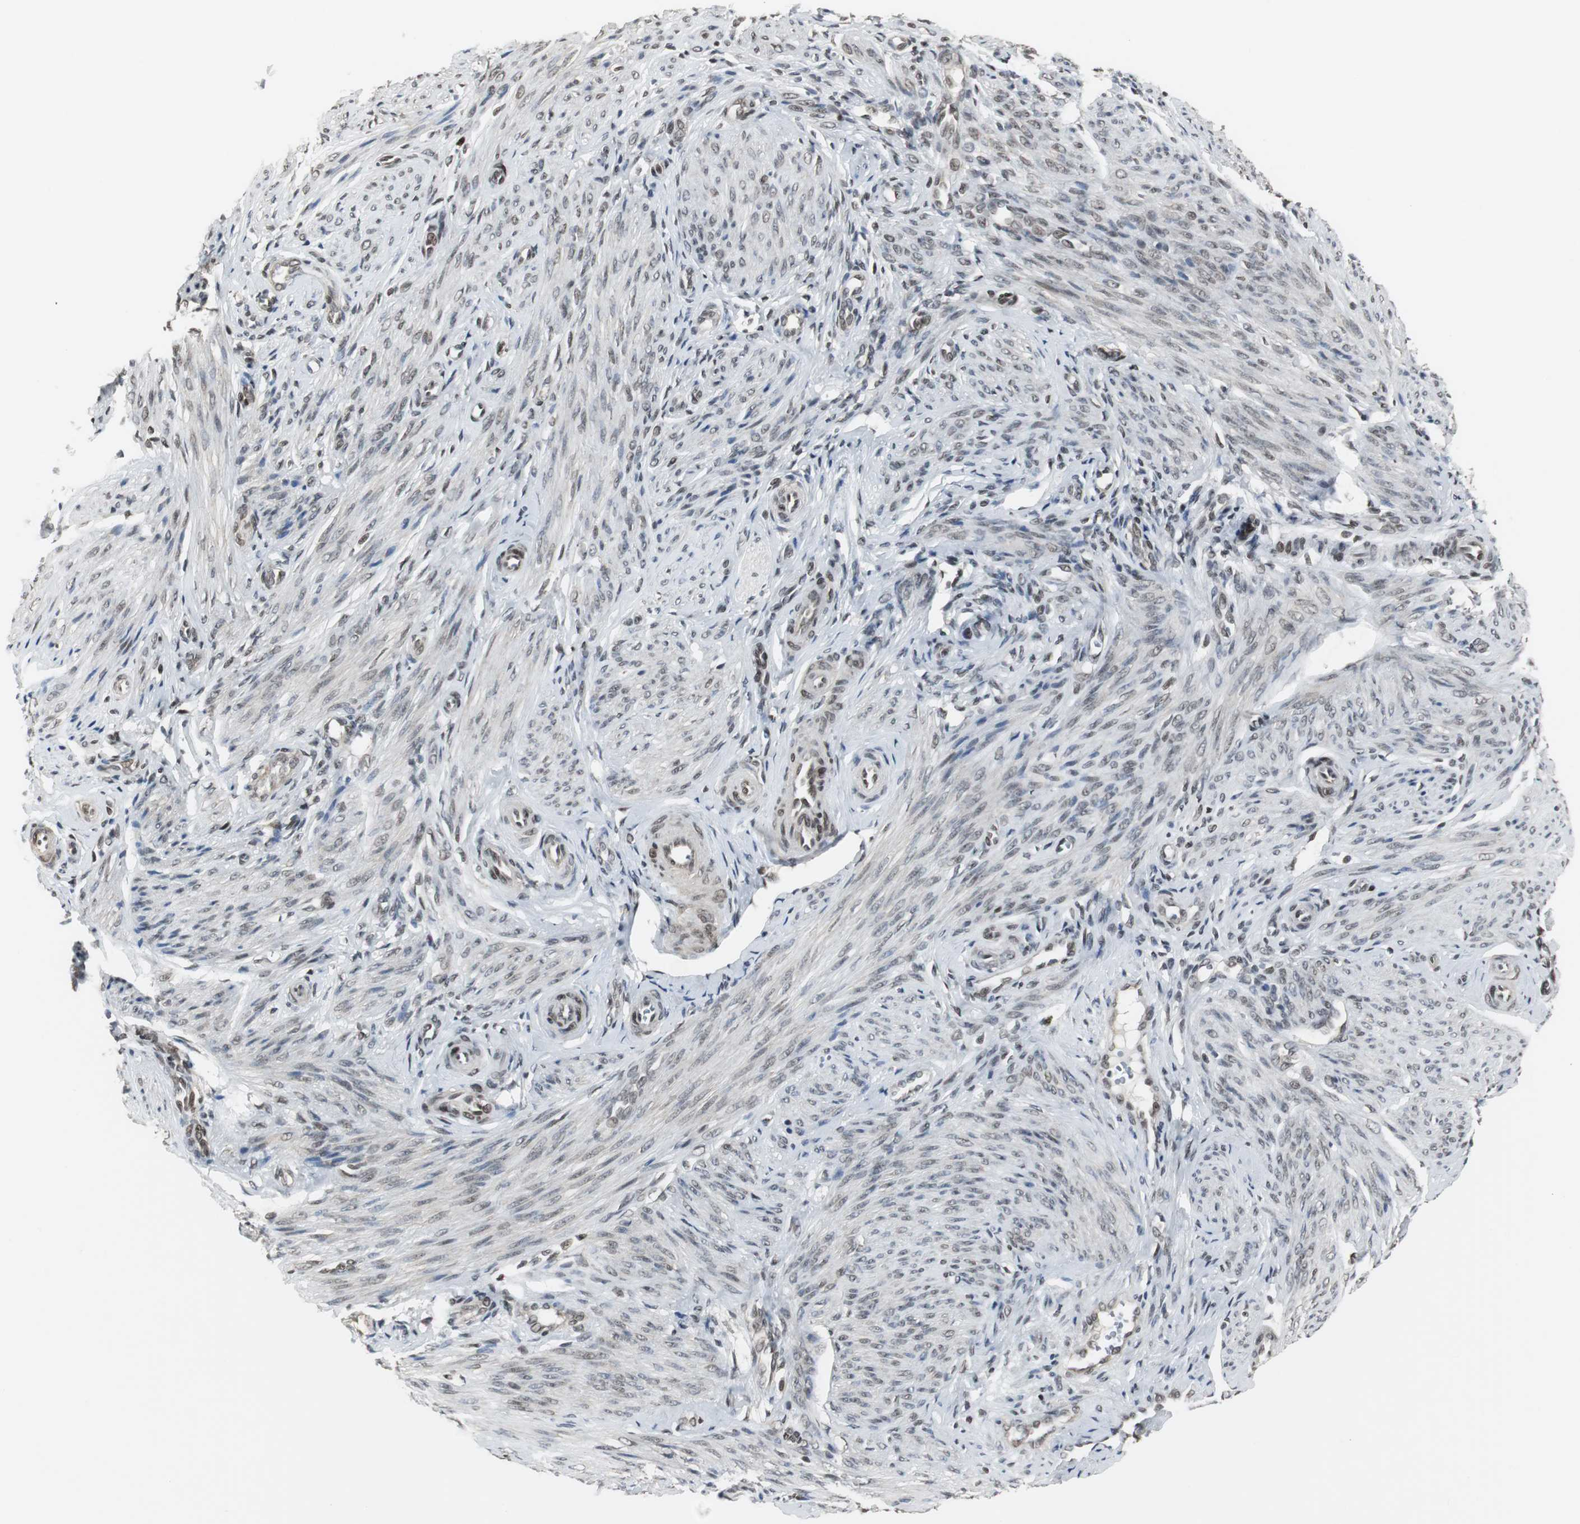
{"staining": {"intensity": "moderate", "quantity": ">75%", "location": "nuclear"}, "tissue": "endometrium", "cell_type": "Cells in endometrial stroma", "image_type": "normal", "snomed": [{"axis": "morphology", "description": "Normal tissue, NOS"}, {"axis": "topography", "description": "Endometrium"}], "caption": "DAB immunohistochemical staining of benign endometrium exhibits moderate nuclear protein expression in about >75% of cells in endometrial stroma.", "gene": "MPG", "patient": {"sex": "female", "age": 27}}